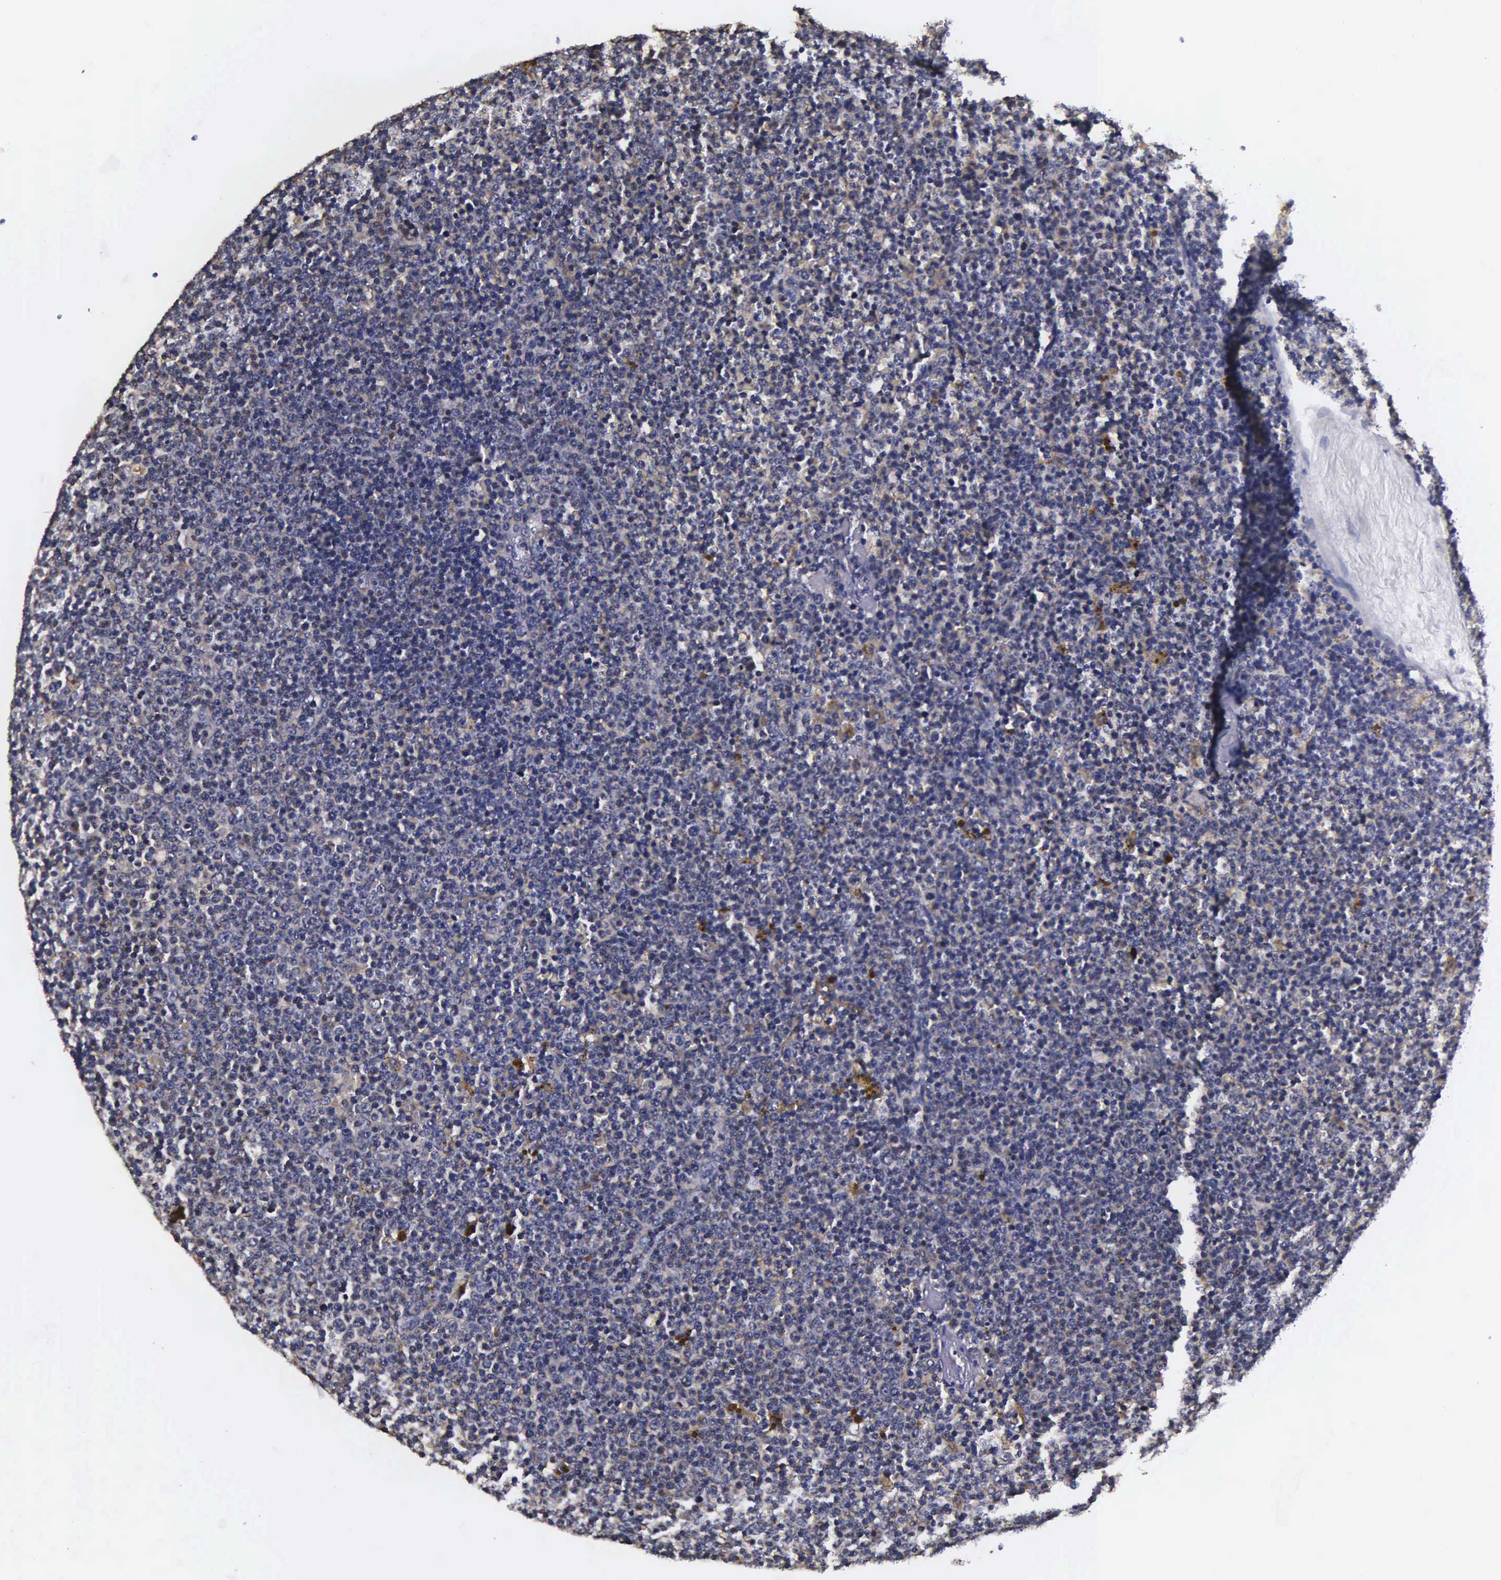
{"staining": {"intensity": "negative", "quantity": "none", "location": "none"}, "tissue": "lymphoma", "cell_type": "Tumor cells", "image_type": "cancer", "snomed": [{"axis": "morphology", "description": "Malignant lymphoma, non-Hodgkin's type, Low grade"}, {"axis": "topography", "description": "Lymph node"}], "caption": "Micrograph shows no significant protein staining in tumor cells of malignant lymphoma, non-Hodgkin's type (low-grade). Nuclei are stained in blue.", "gene": "PSMA3", "patient": {"sex": "male", "age": 50}}